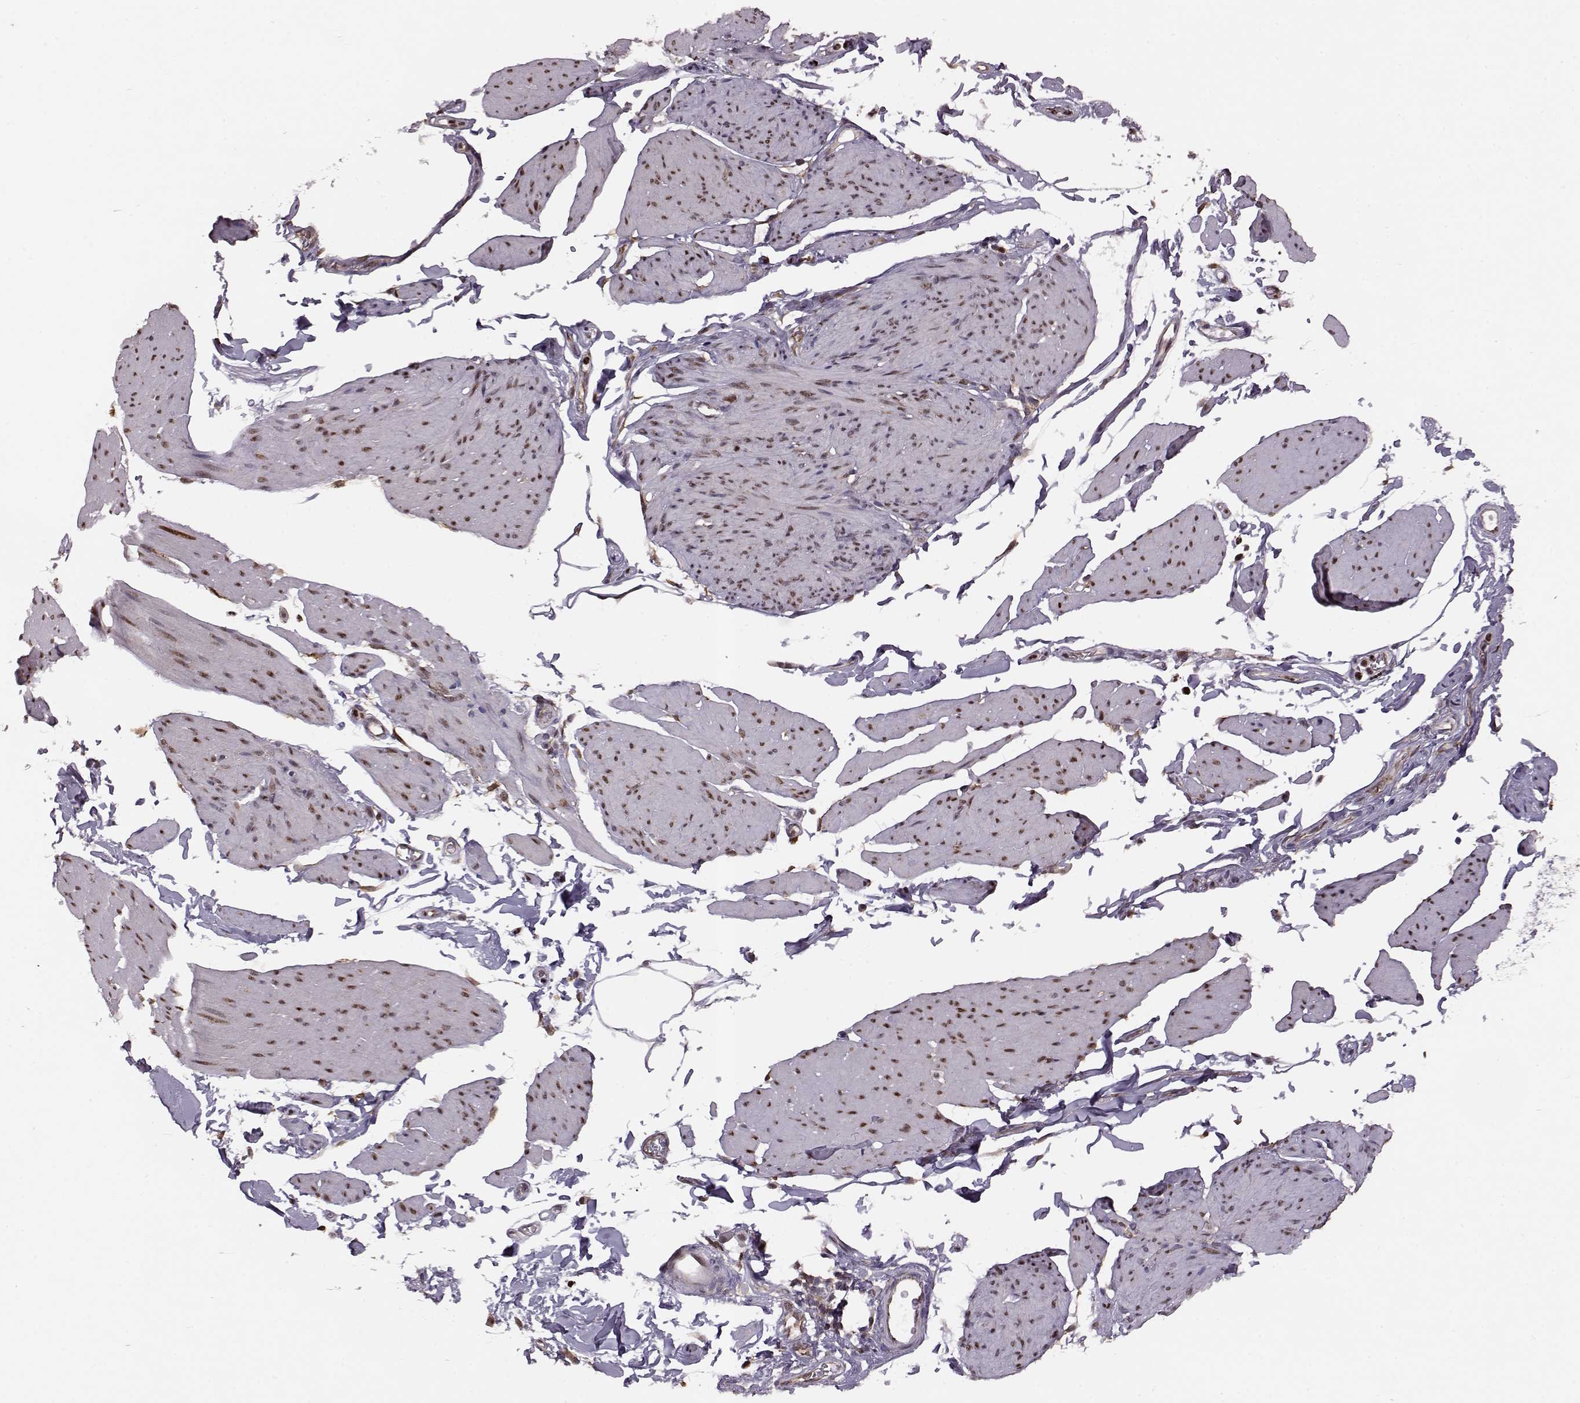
{"staining": {"intensity": "moderate", "quantity": "25%-75%", "location": "nuclear"}, "tissue": "smooth muscle", "cell_type": "Smooth muscle cells", "image_type": "normal", "snomed": [{"axis": "morphology", "description": "Normal tissue, NOS"}, {"axis": "topography", "description": "Adipose tissue"}, {"axis": "topography", "description": "Smooth muscle"}, {"axis": "topography", "description": "Peripheral nerve tissue"}], "caption": "This photomicrograph exhibits normal smooth muscle stained with immunohistochemistry to label a protein in brown. The nuclear of smooth muscle cells show moderate positivity for the protein. Nuclei are counter-stained blue.", "gene": "KLF6", "patient": {"sex": "male", "age": 83}}